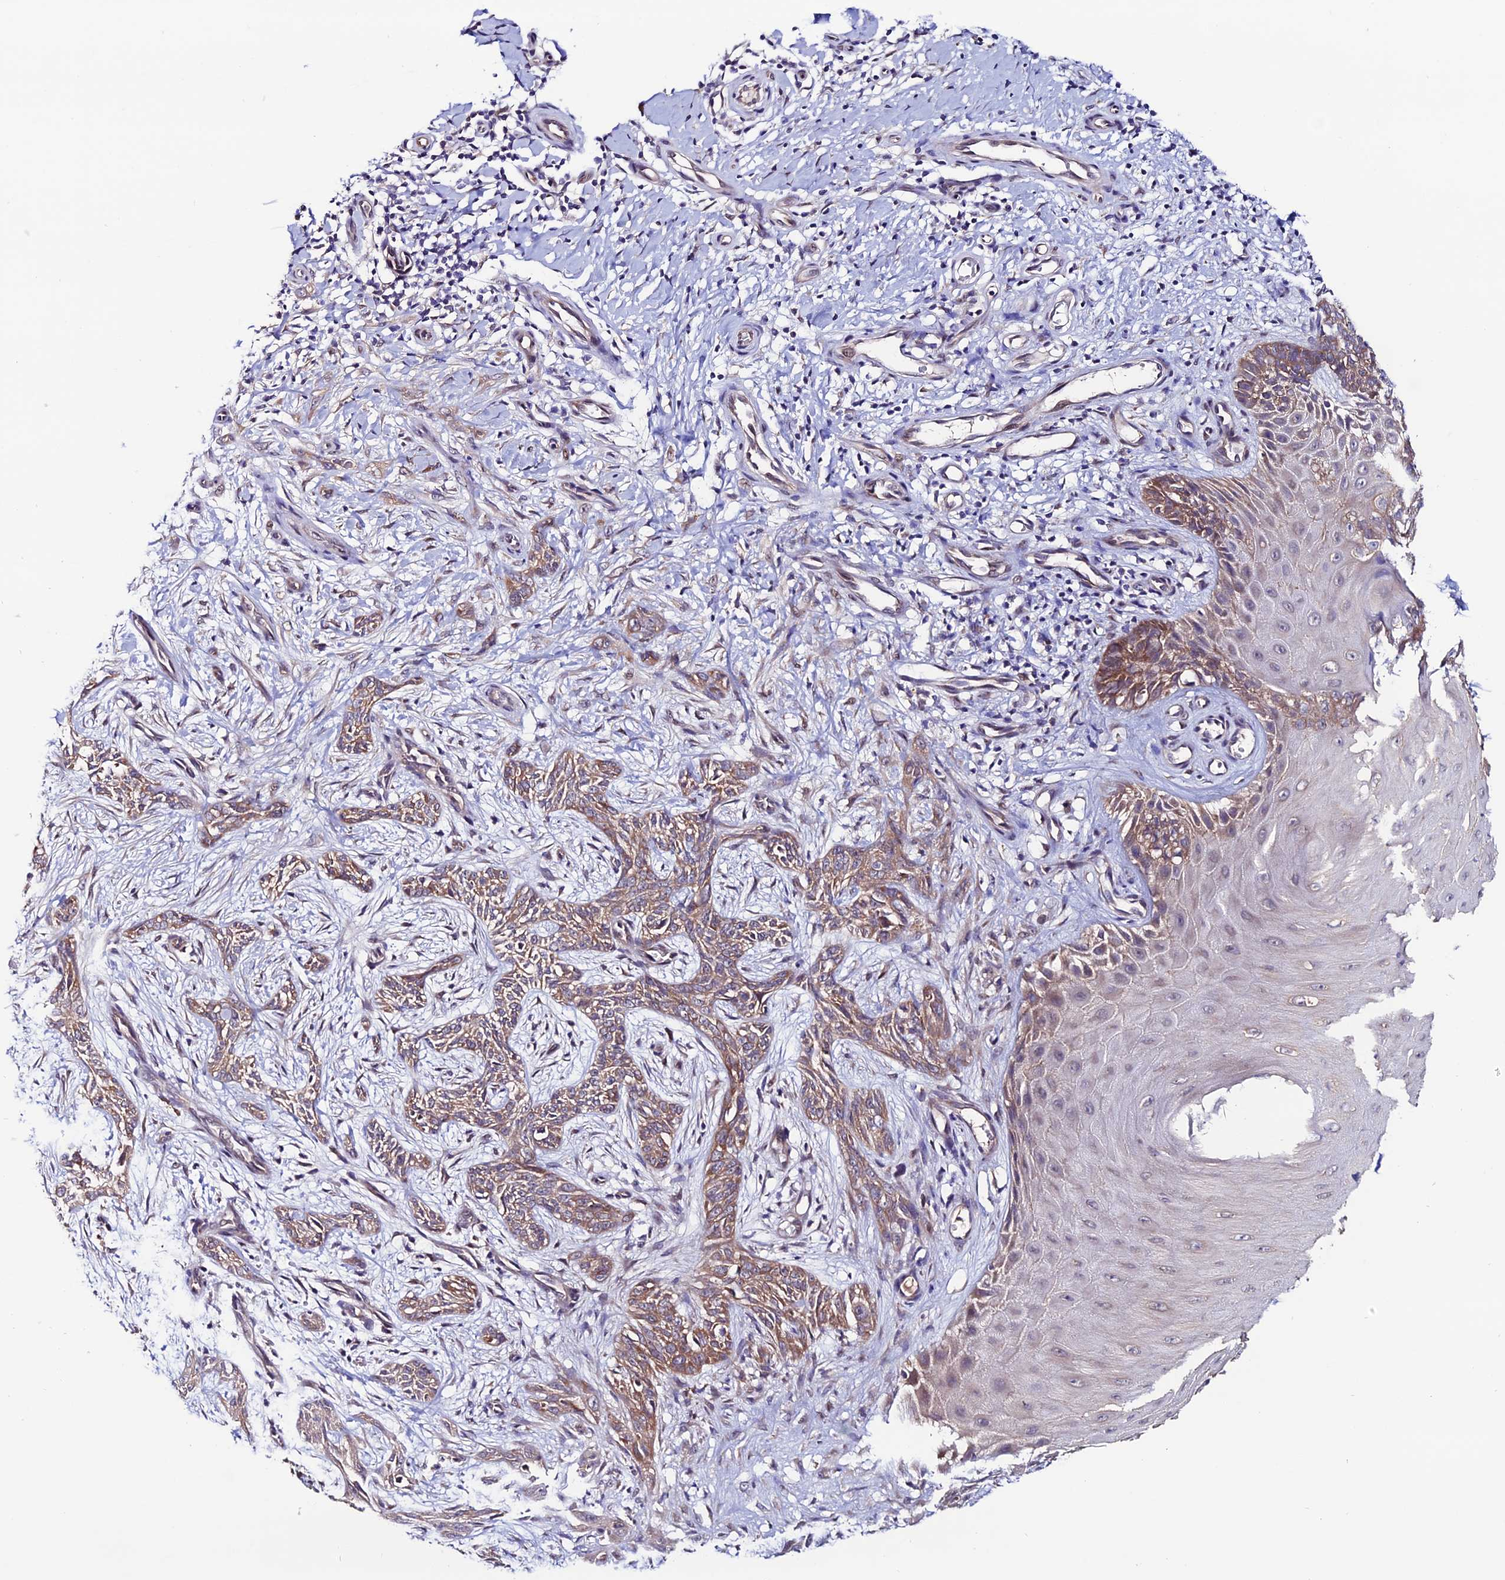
{"staining": {"intensity": "moderate", "quantity": ">75%", "location": "cytoplasmic/membranous"}, "tissue": "skin cancer", "cell_type": "Tumor cells", "image_type": "cancer", "snomed": [{"axis": "morphology", "description": "Basal cell carcinoma"}, {"axis": "topography", "description": "Skin"}], "caption": "Human skin basal cell carcinoma stained for a protein (brown) demonstrates moderate cytoplasmic/membranous positive positivity in about >75% of tumor cells.", "gene": "FZD8", "patient": {"sex": "female", "age": 82}}